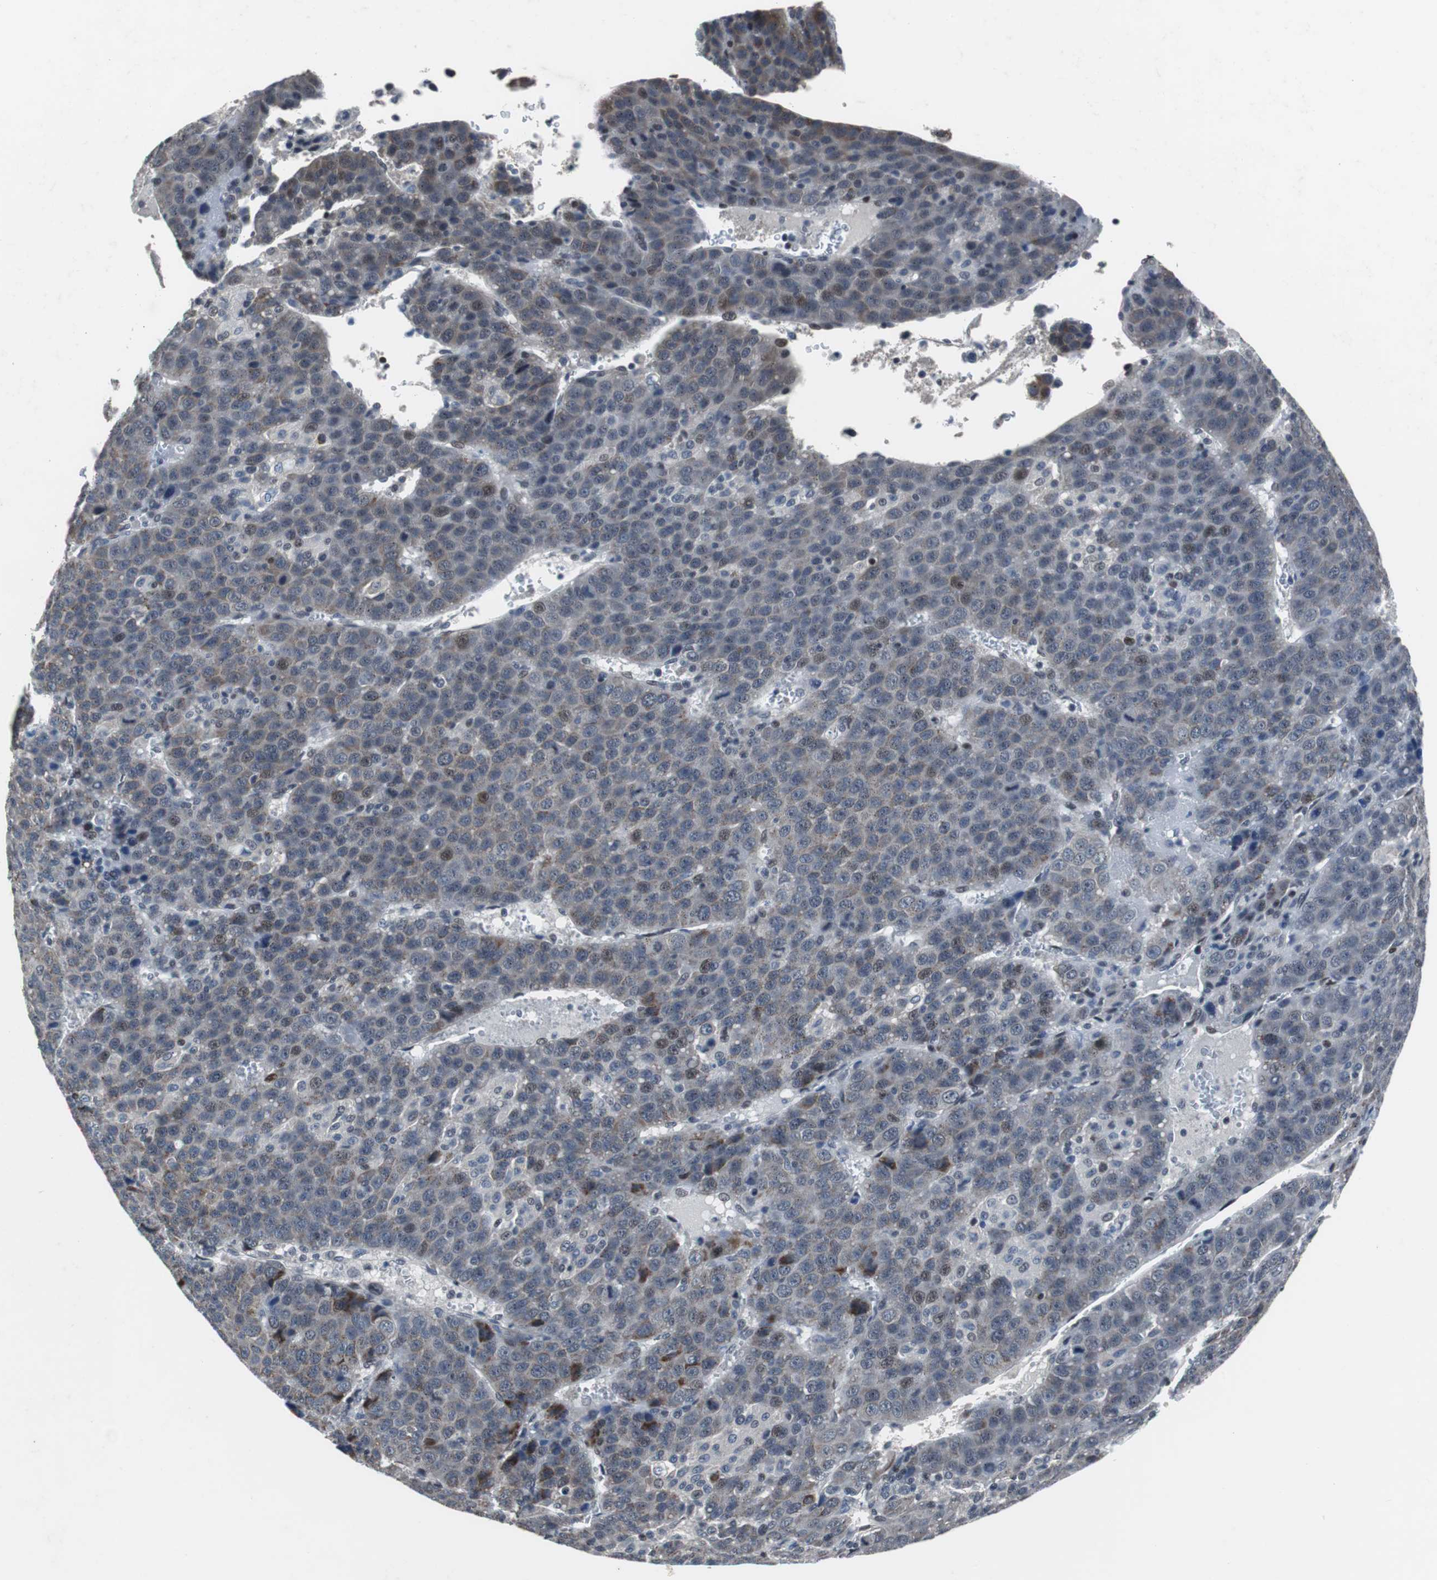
{"staining": {"intensity": "weak", "quantity": "<25%", "location": "cytoplasmic/membranous,nuclear"}, "tissue": "liver cancer", "cell_type": "Tumor cells", "image_type": "cancer", "snomed": [{"axis": "morphology", "description": "Carcinoma, Hepatocellular, NOS"}, {"axis": "topography", "description": "Liver"}], "caption": "Tumor cells are negative for protein expression in human liver cancer.", "gene": "TP63", "patient": {"sex": "female", "age": 53}}